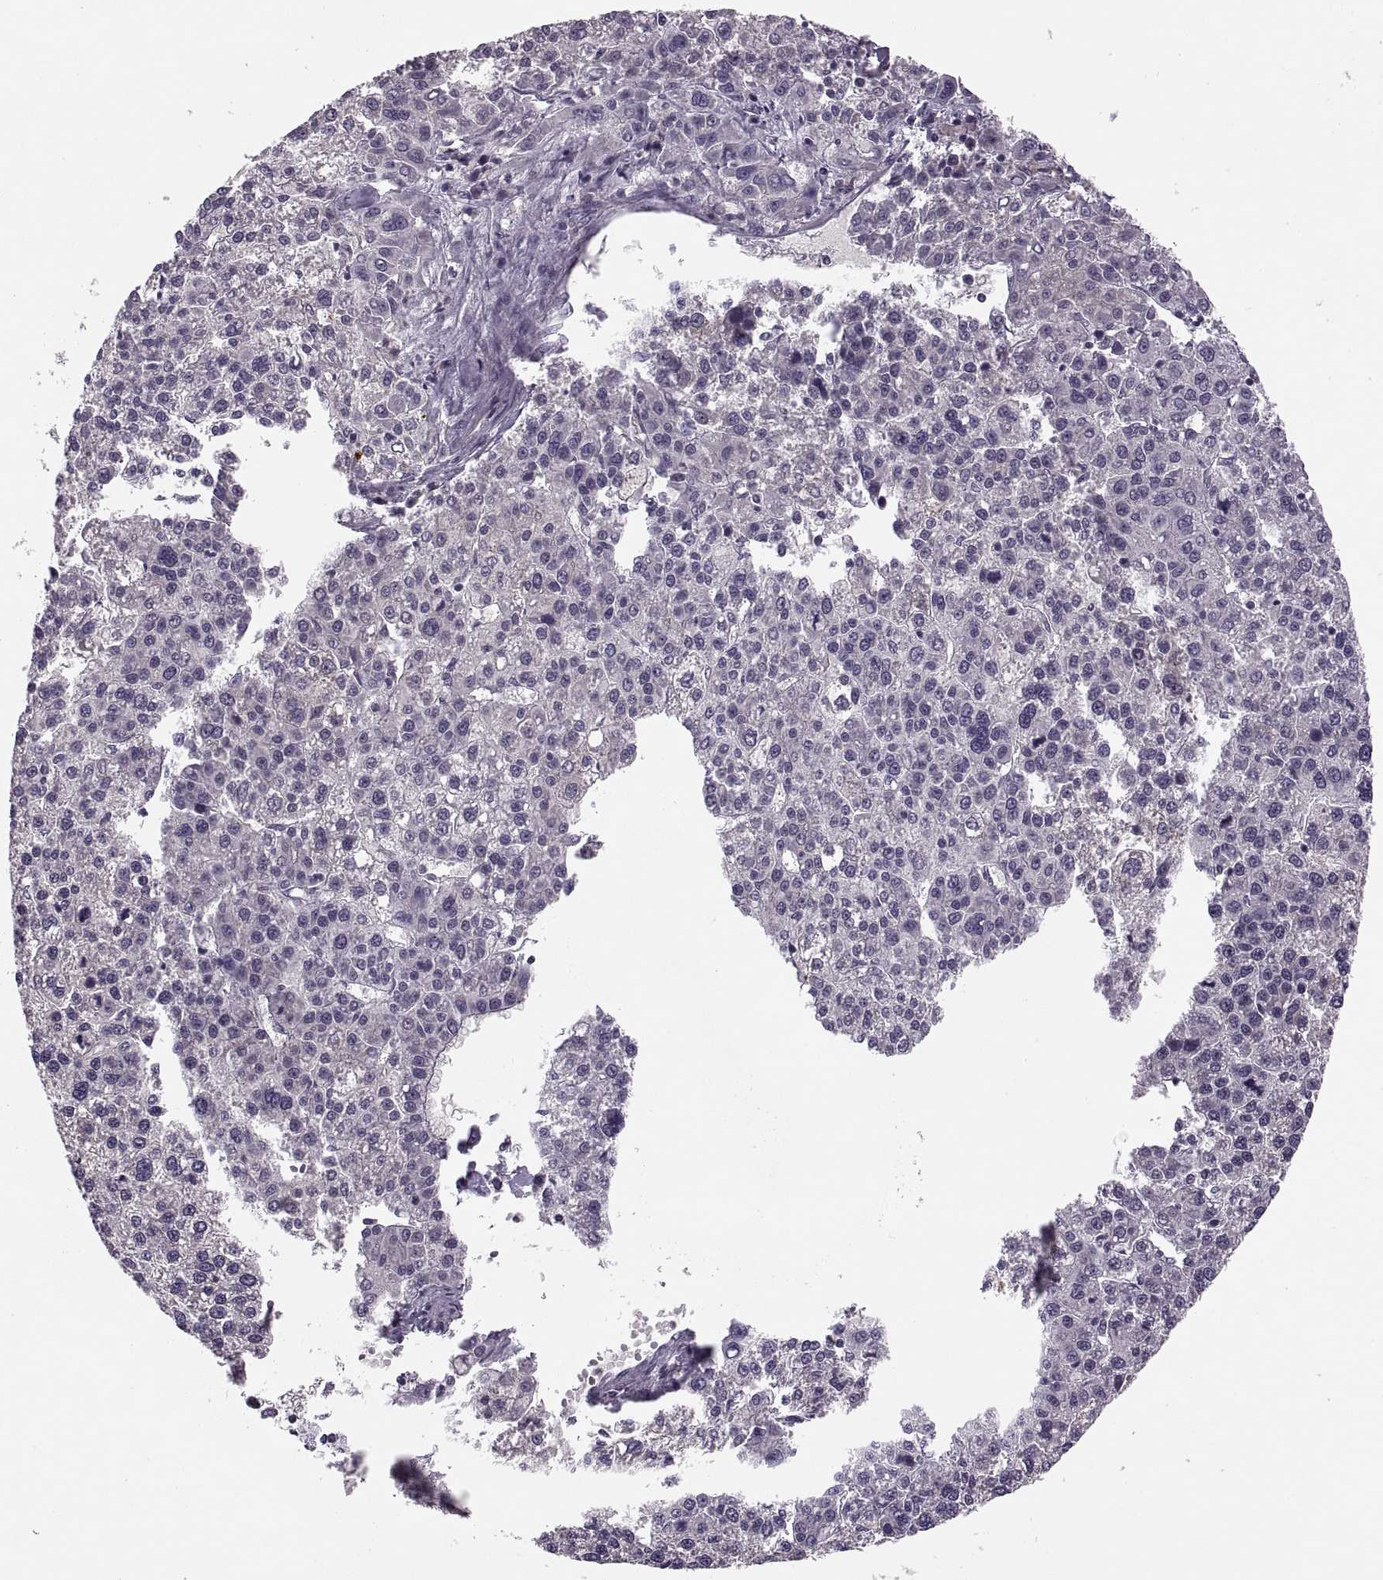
{"staining": {"intensity": "negative", "quantity": "none", "location": "none"}, "tissue": "liver cancer", "cell_type": "Tumor cells", "image_type": "cancer", "snomed": [{"axis": "morphology", "description": "Carcinoma, Hepatocellular, NOS"}, {"axis": "topography", "description": "Liver"}], "caption": "Tumor cells are negative for protein expression in human hepatocellular carcinoma (liver). Nuclei are stained in blue.", "gene": "CACNA1F", "patient": {"sex": "female", "age": 58}}